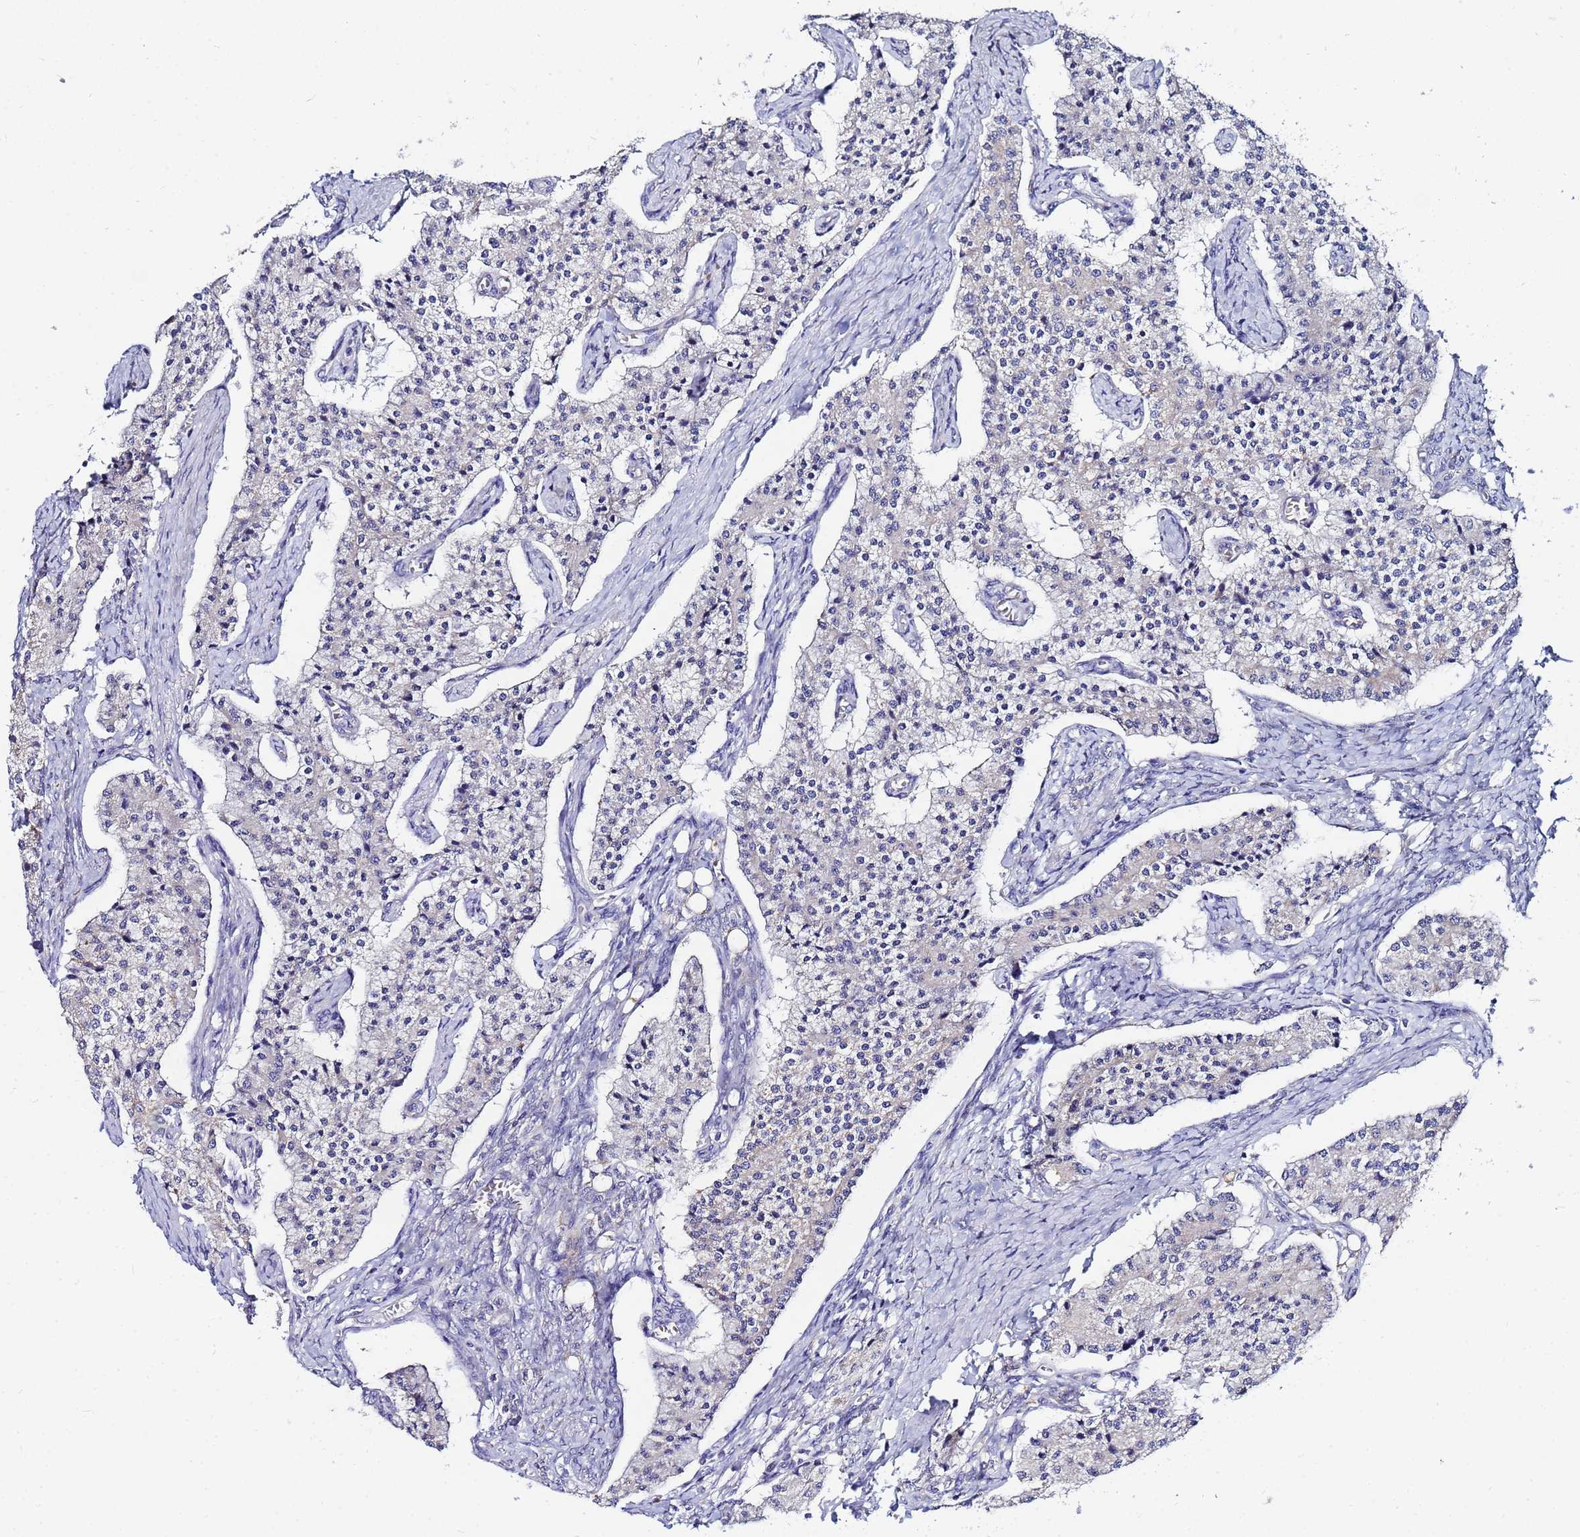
{"staining": {"intensity": "negative", "quantity": "none", "location": "none"}, "tissue": "carcinoid", "cell_type": "Tumor cells", "image_type": "cancer", "snomed": [{"axis": "morphology", "description": "Carcinoid, malignant, NOS"}, {"axis": "topography", "description": "Colon"}], "caption": "The IHC image has no significant staining in tumor cells of malignant carcinoid tissue.", "gene": "FAHD2A", "patient": {"sex": "female", "age": 52}}